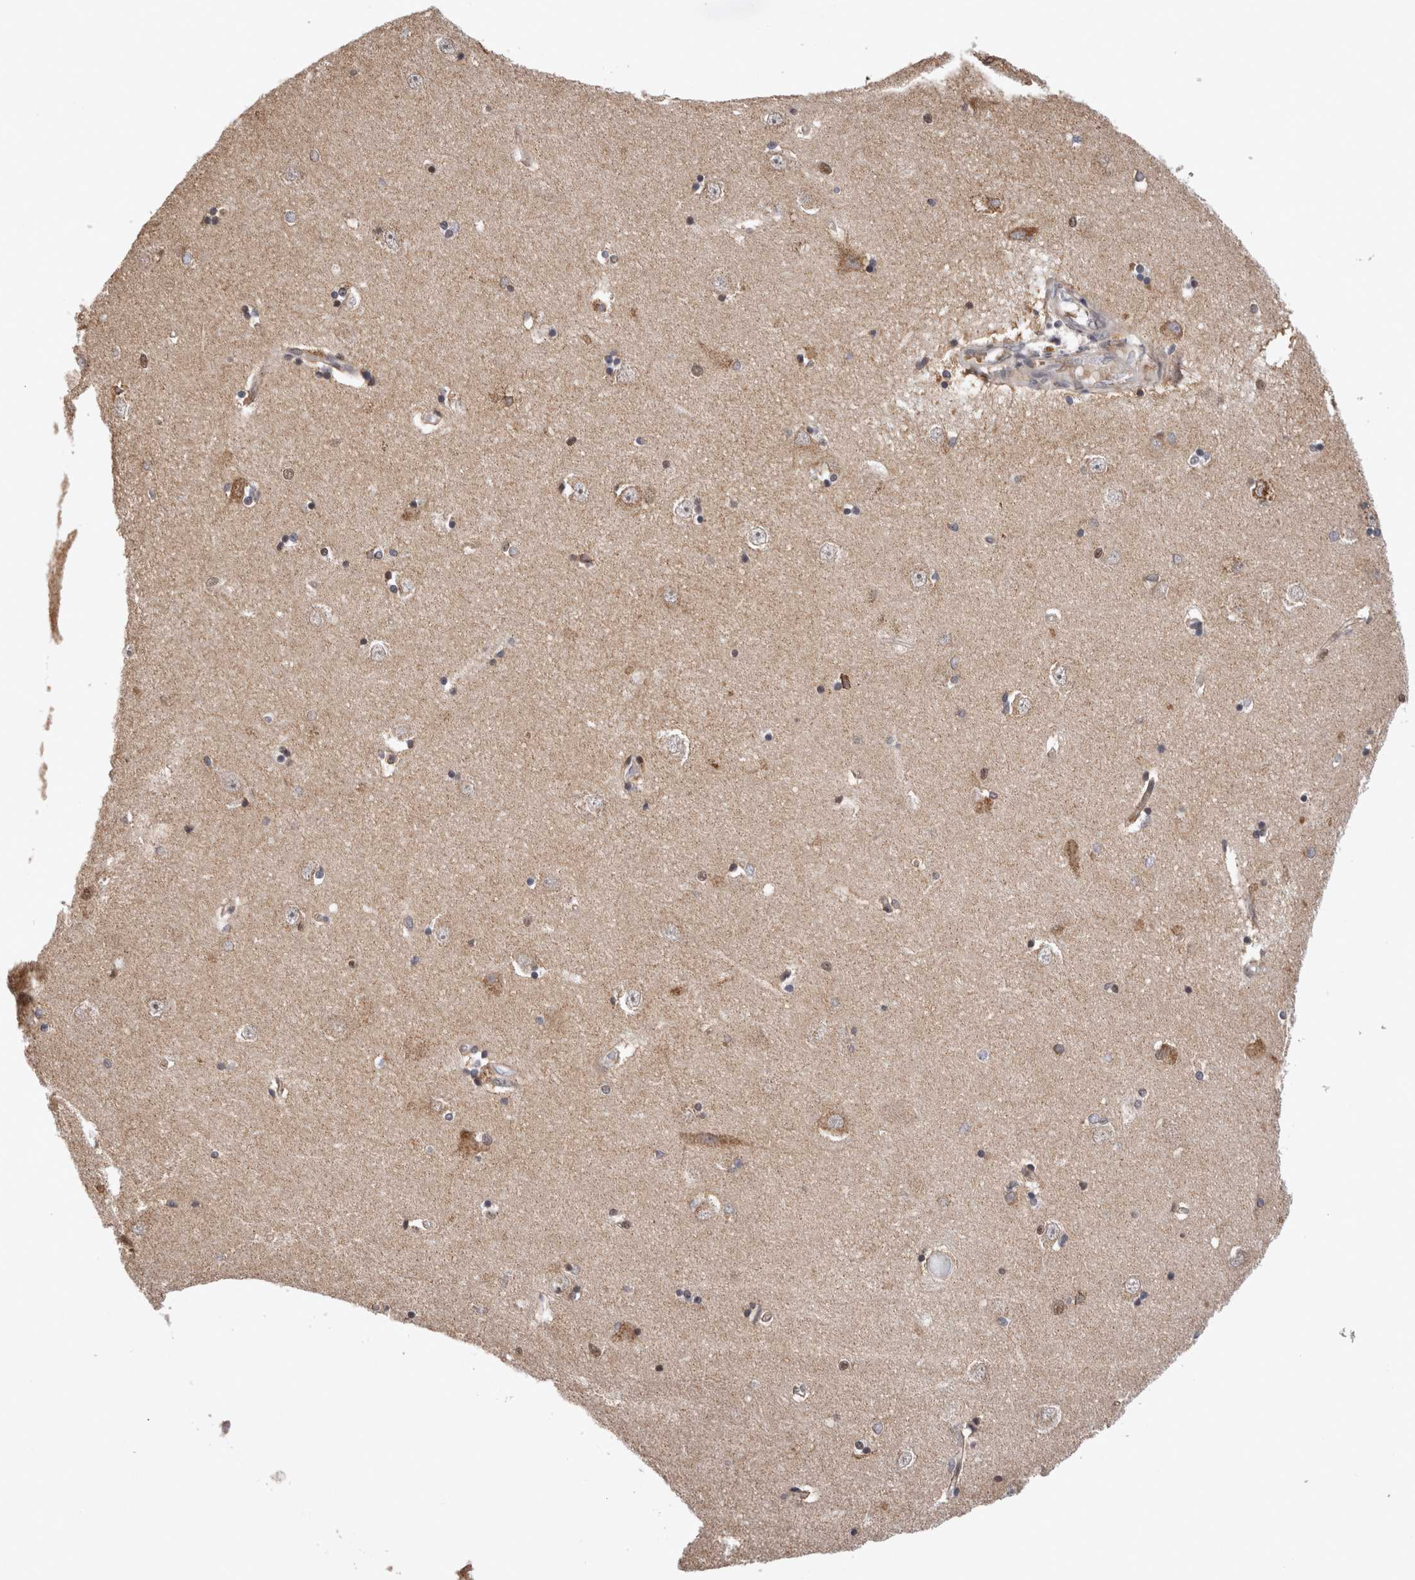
{"staining": {"intensity": "moderate", "quantity": "<25%", "location": "nuclear"}, "tissue": "hippocampus", "cell_type": "Glial cells", "image_type": "normal", "snomed": [{"axis": "morphology", "description": "Normal tissue, NOS"}, {"axis": "topography", "description": "Hippocampus"}], "caption": "IHC (DAB (3,3'-diaminobenzidine)) staining of benign human hippocampus reveals moderate nuclear protein staining in approximately <25% of glial cells.", "gene": "TMEM65", "patient": {"sex": "male", "age": 45}}